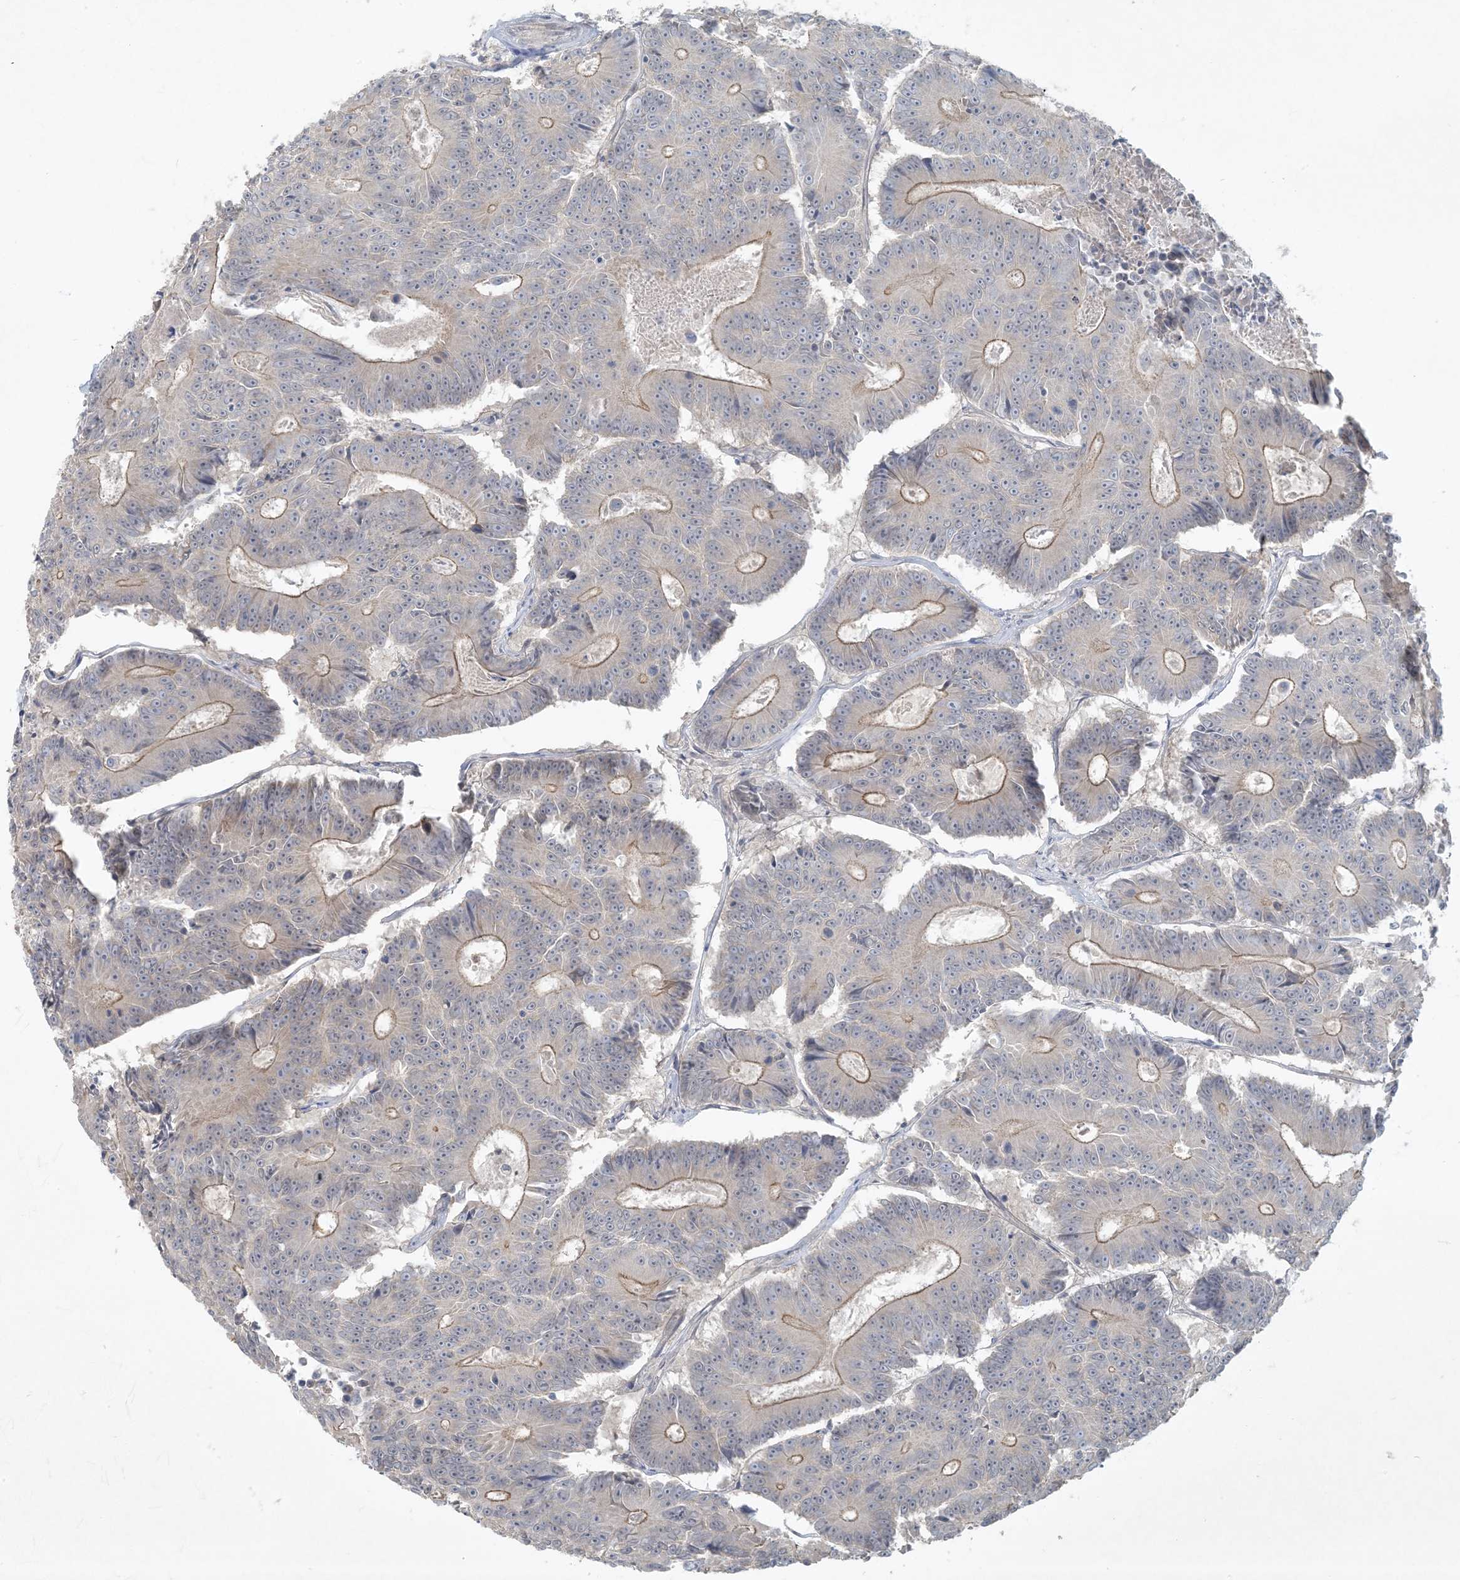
{"staining": {"intensity": "moderate", "quantity": "<25%", "location": "cytoplasmic/membranous"}, "tissue": "colorectal cancer", "cell_type": "Tumor cells", "image_type": "cancer", "snomed": [{"axis": "morphology", "description": "Adenocarcinoma, NOS"}, {"axis": "topography", "description": "Colon"}], "caption": "DAB immunohistochemical staining of human colorectal cancer exhibits moderate cytoplasmic/membranous protein positivity in about <25% of tumor cells. The protein of interest is shown in brown color, while the nuclei are stained blue.", "gene": "BCORL1", "patient": {"sex": "male", "age": 83}}